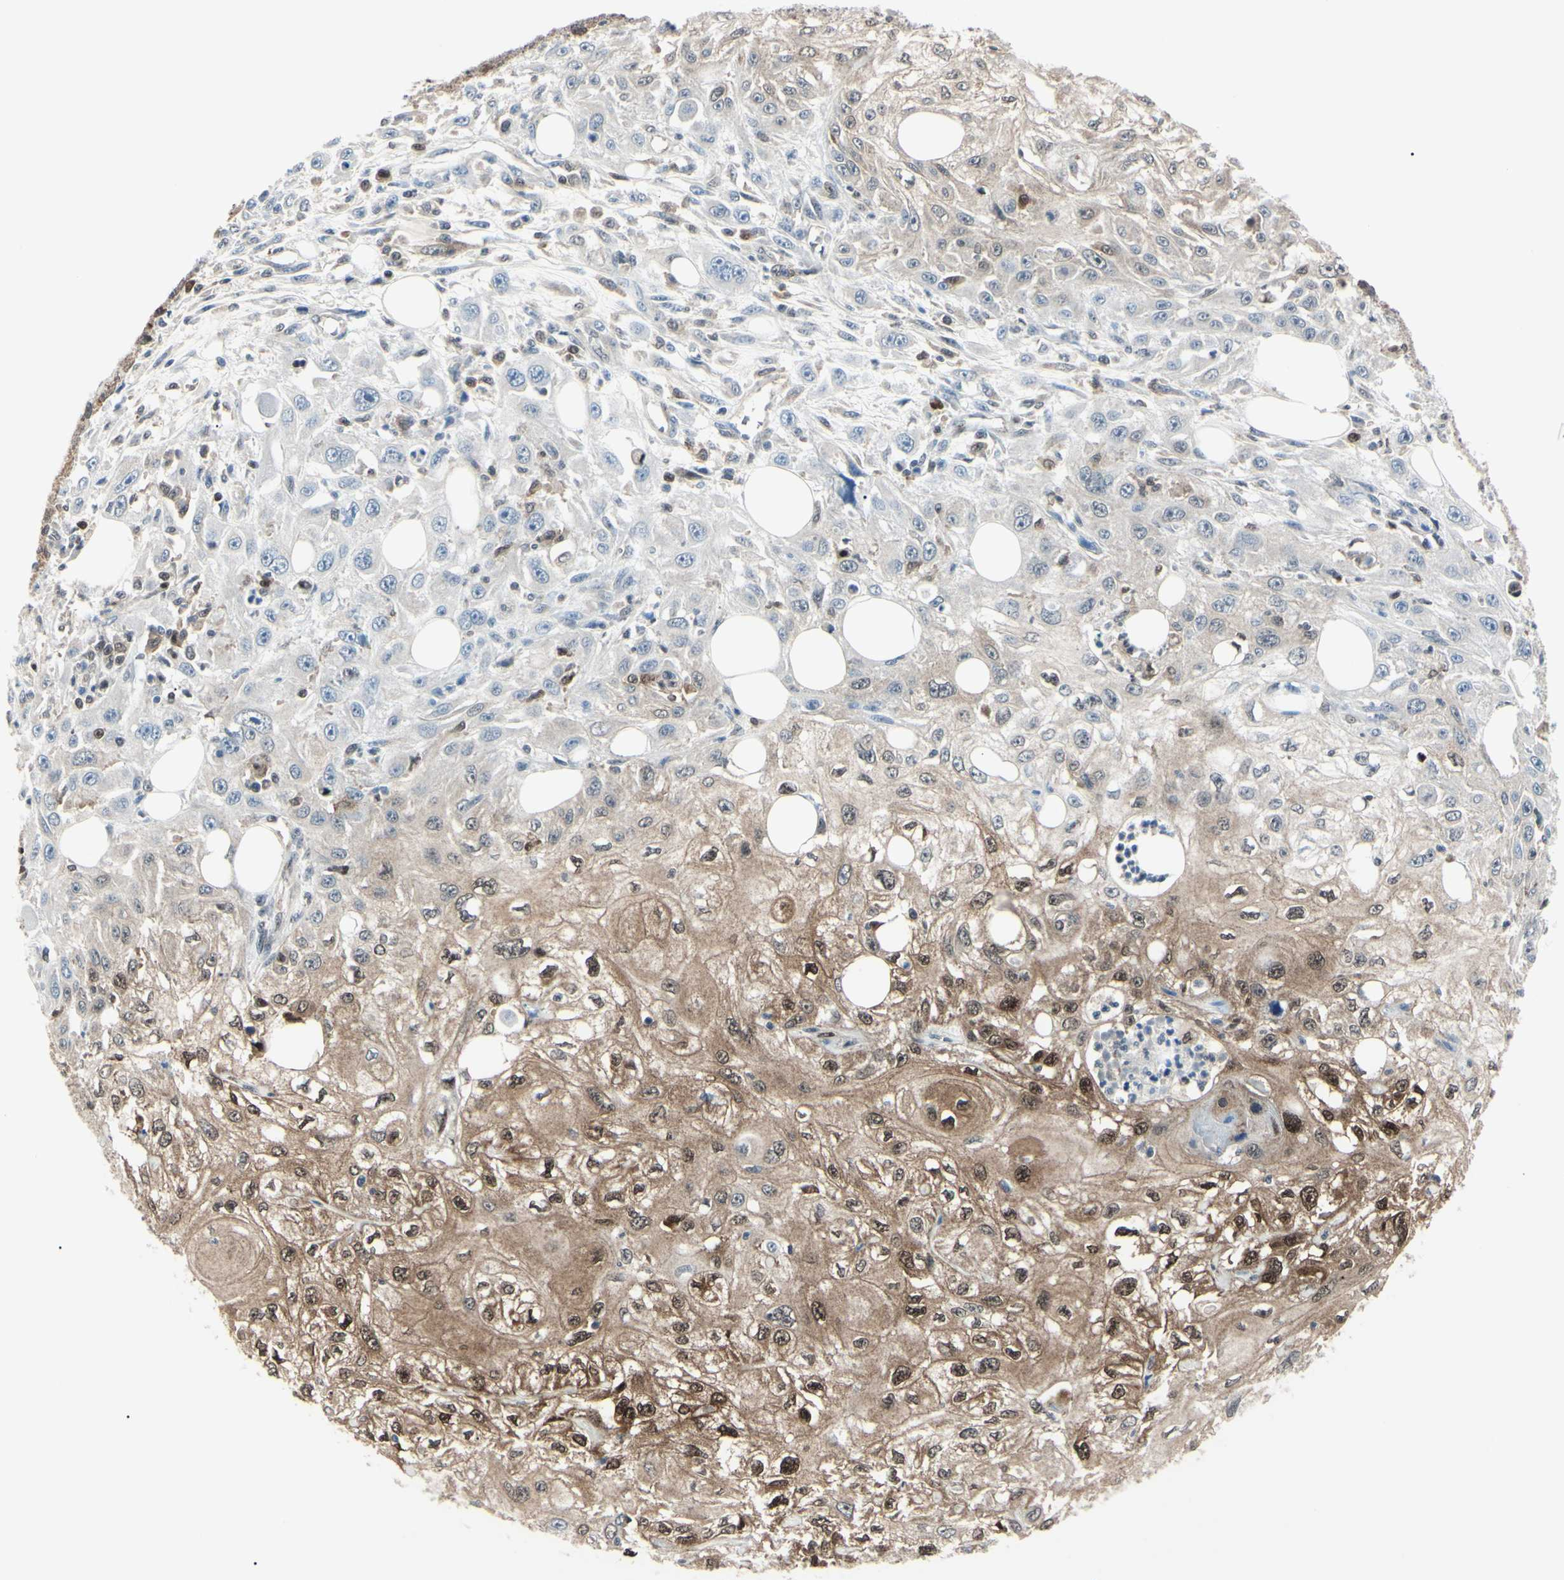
{"staining": {"intensity": "moderate", "quantity": "25%-75%", "location": "cytoplasmic/membranous,nuclear"}, "tissue": "skin cancer", "cell_type": "Tumor cells", "image_type": "cancer", "snomed": [{"axis": "morphology", "description": "Squamous cell carcinoma, NOS"}, {"axis": "topography", "description": "Skin"}], "caption": "DAB (3,3'-diaminobenzidine) immunohistochemical staining of human skin cancer (squamous cell carcinoma) displays moderate cytoplasmic/membranous and nuclear protein expression in approximately 25%-75% of tumor cells.", "gene": "PGK1", "patient": {"sex": "male", "age": 75}}